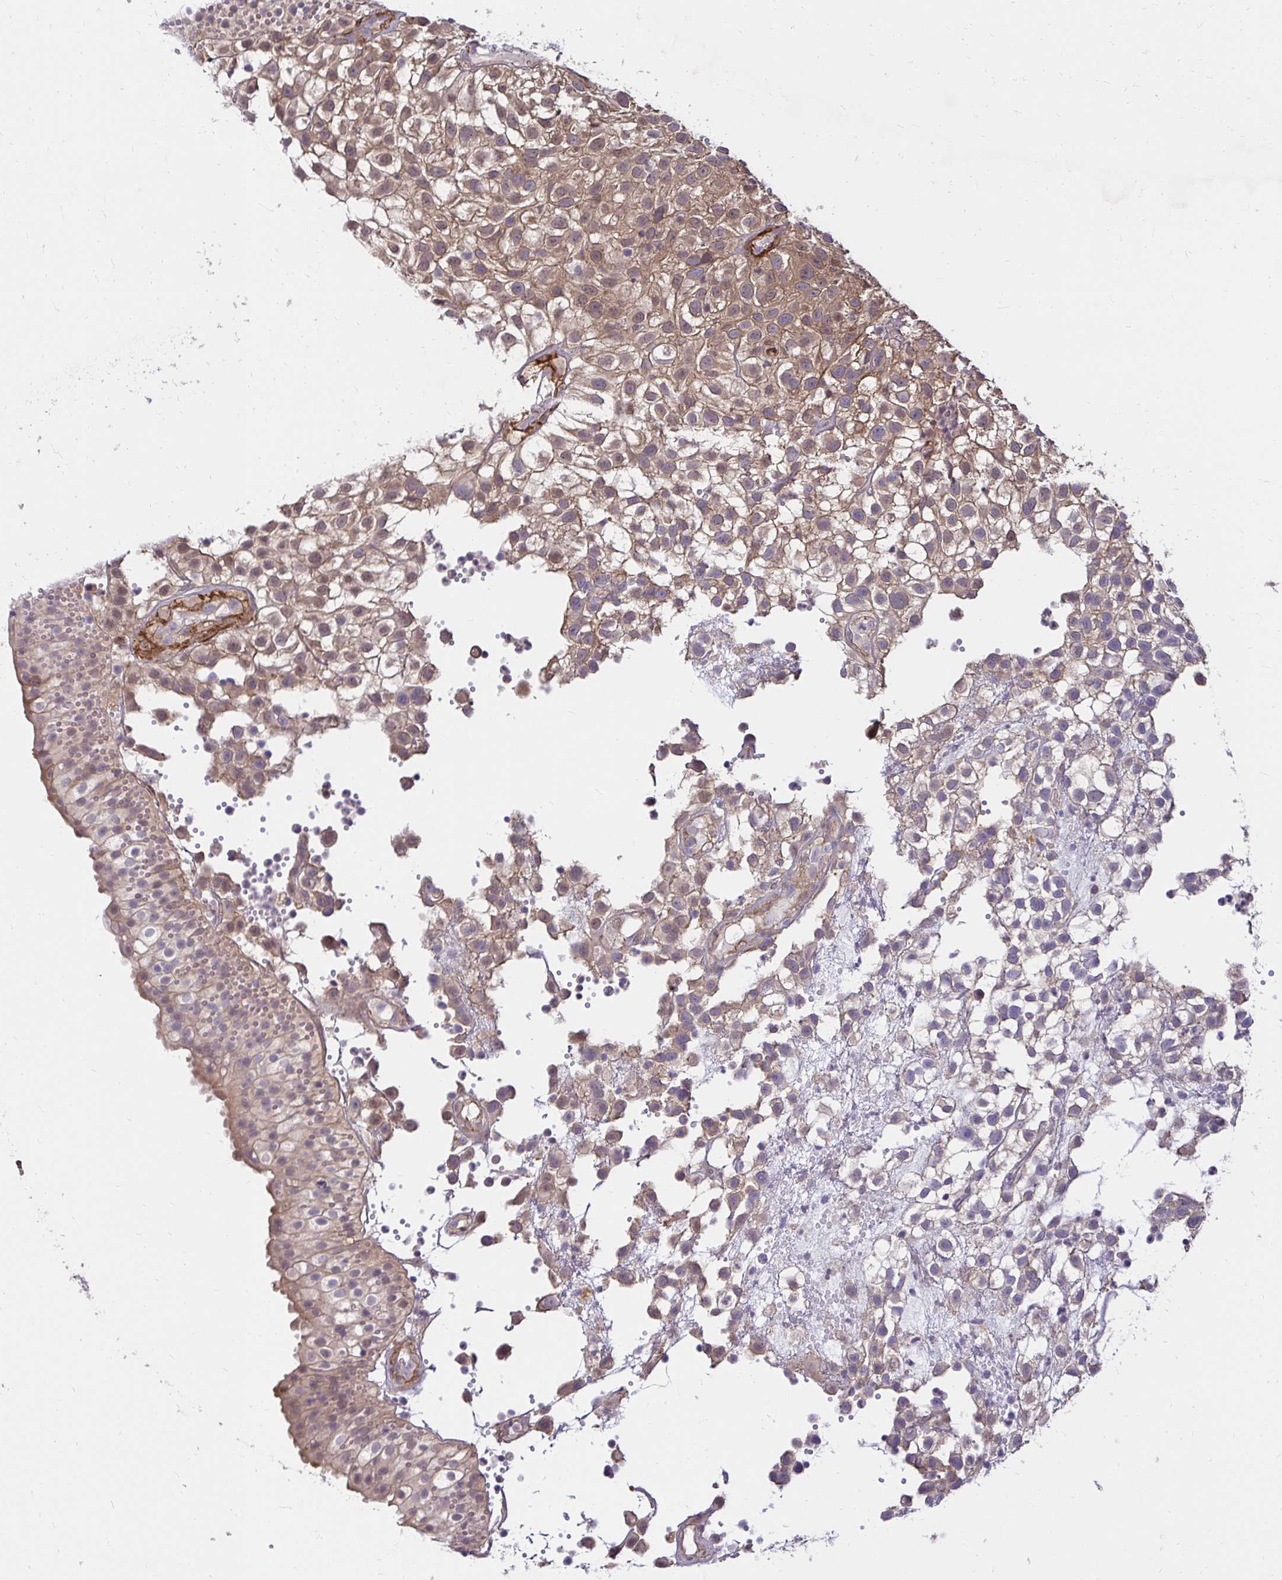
{"staining": {"intensity": "moderate", "quantity": ">75%", "location": "cytoplasmic/membranous"}, "tissue": "urothelial cancer", "cell_type": "Tumor cells", "image_type": "cancer", "snomed": [{"axis": "morphology", "description": "Urothelial carcinoma, High grade"}, {"axis": "topography", "description": "Urinary bladder"}], "caption": "About >75% of tumor cells in high-grade urothelial carcinoma display moderate cytoplasmic/membranous protein staining as visualized by brown immunohistochemical staining.", "gene": "YAP1", "patient": {"sex": "male", "age": 56}}